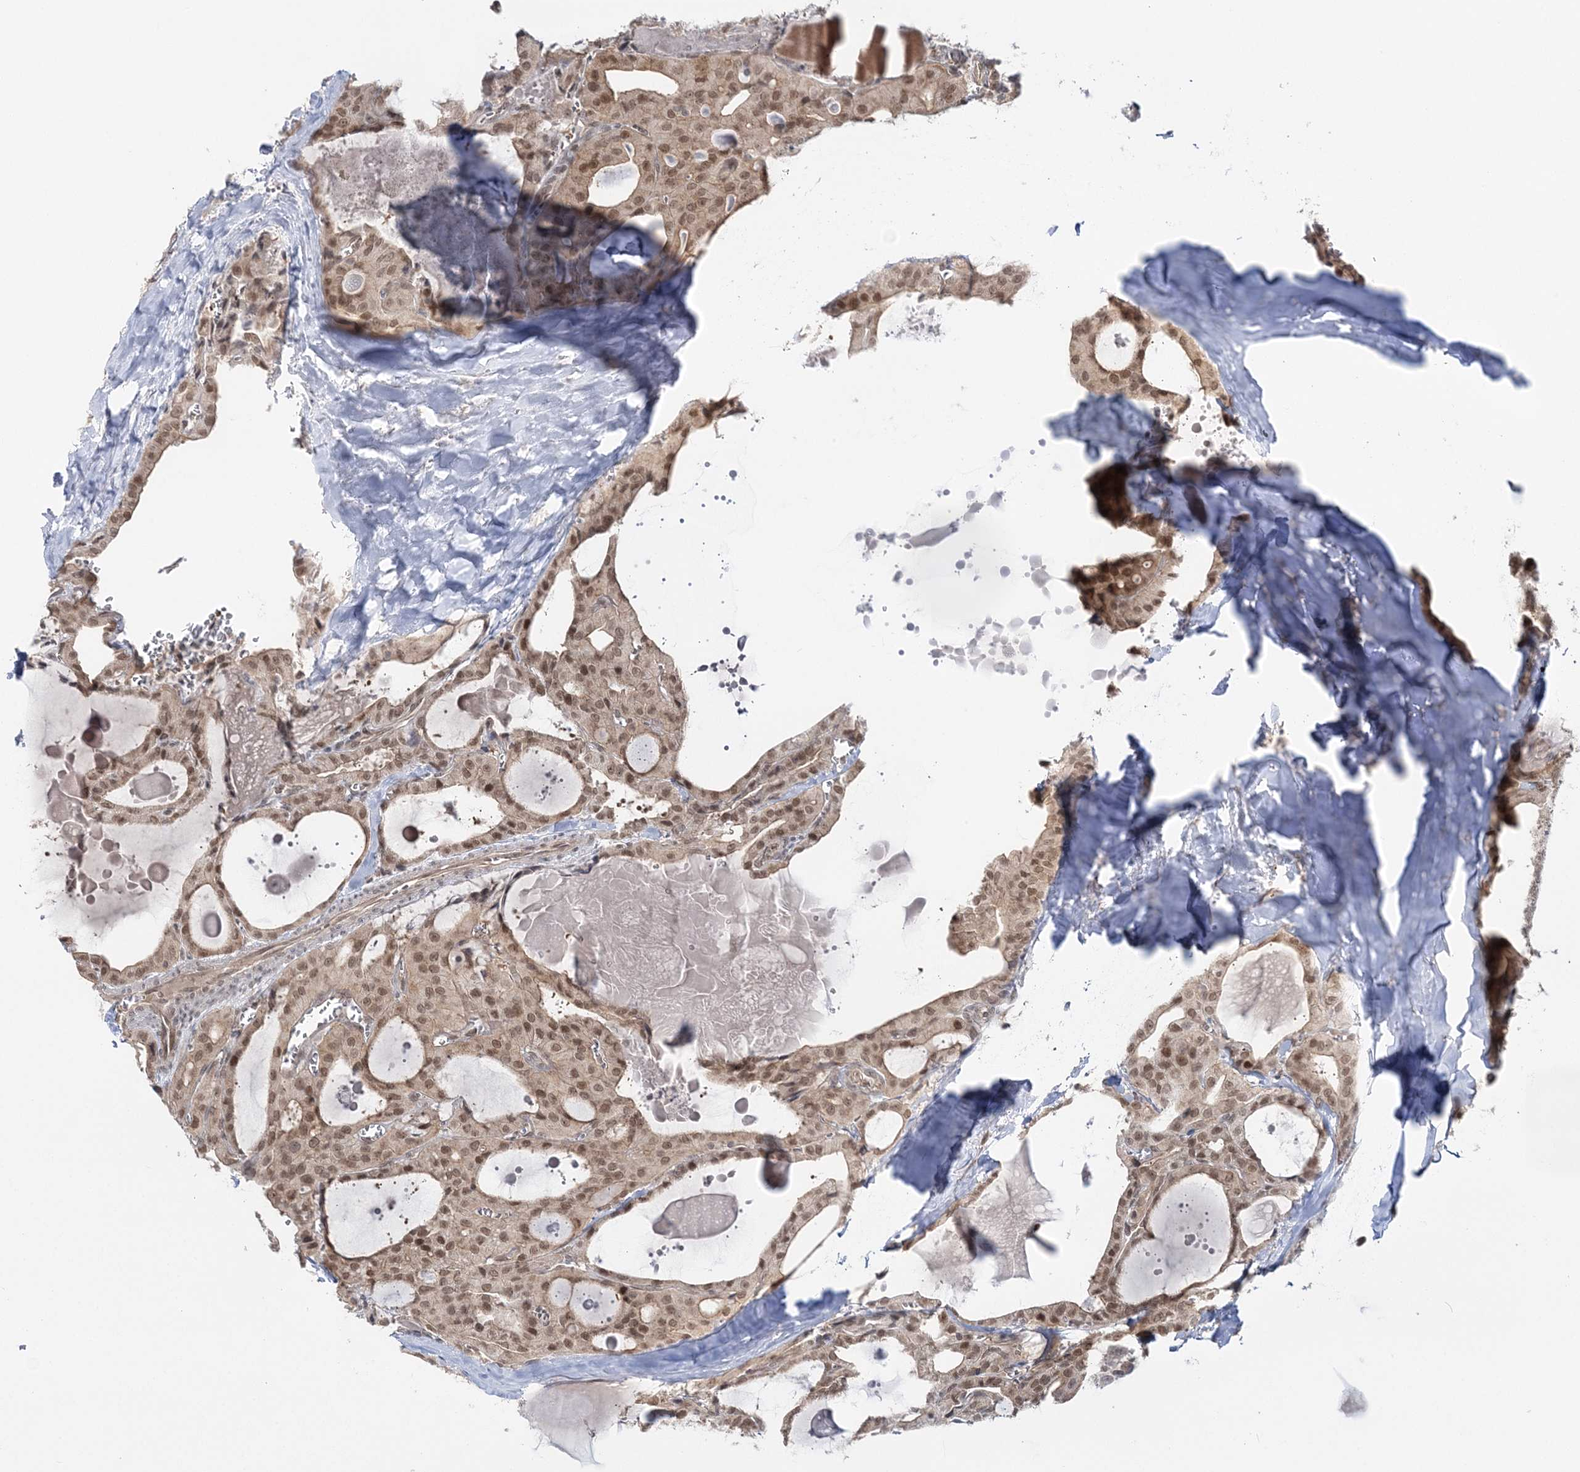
{"staining": {"intensity": "moderate", "quantity": ">75%", "location": "cytoplasmic/membranous,nuclear"}, "tissue": "thyroid cancer", "cell_type": "Tumor cells", "image_type": "cancer", "snomed": [{"axis": "morphology", "description": "Papillary adenocarcinoma, NOS"}, {"axis": "topography", "description": "Thyroid gland"}], "caption": "Brown immunohistochemical staining in human thyroid papillary adenocarcinoma shows moderate cytoplasmic/membranous and nuclear positivity in approximately >75% of tumor cells.", "gene": "ZFAND6", "patient": {"sex": "male", "age": 52}}